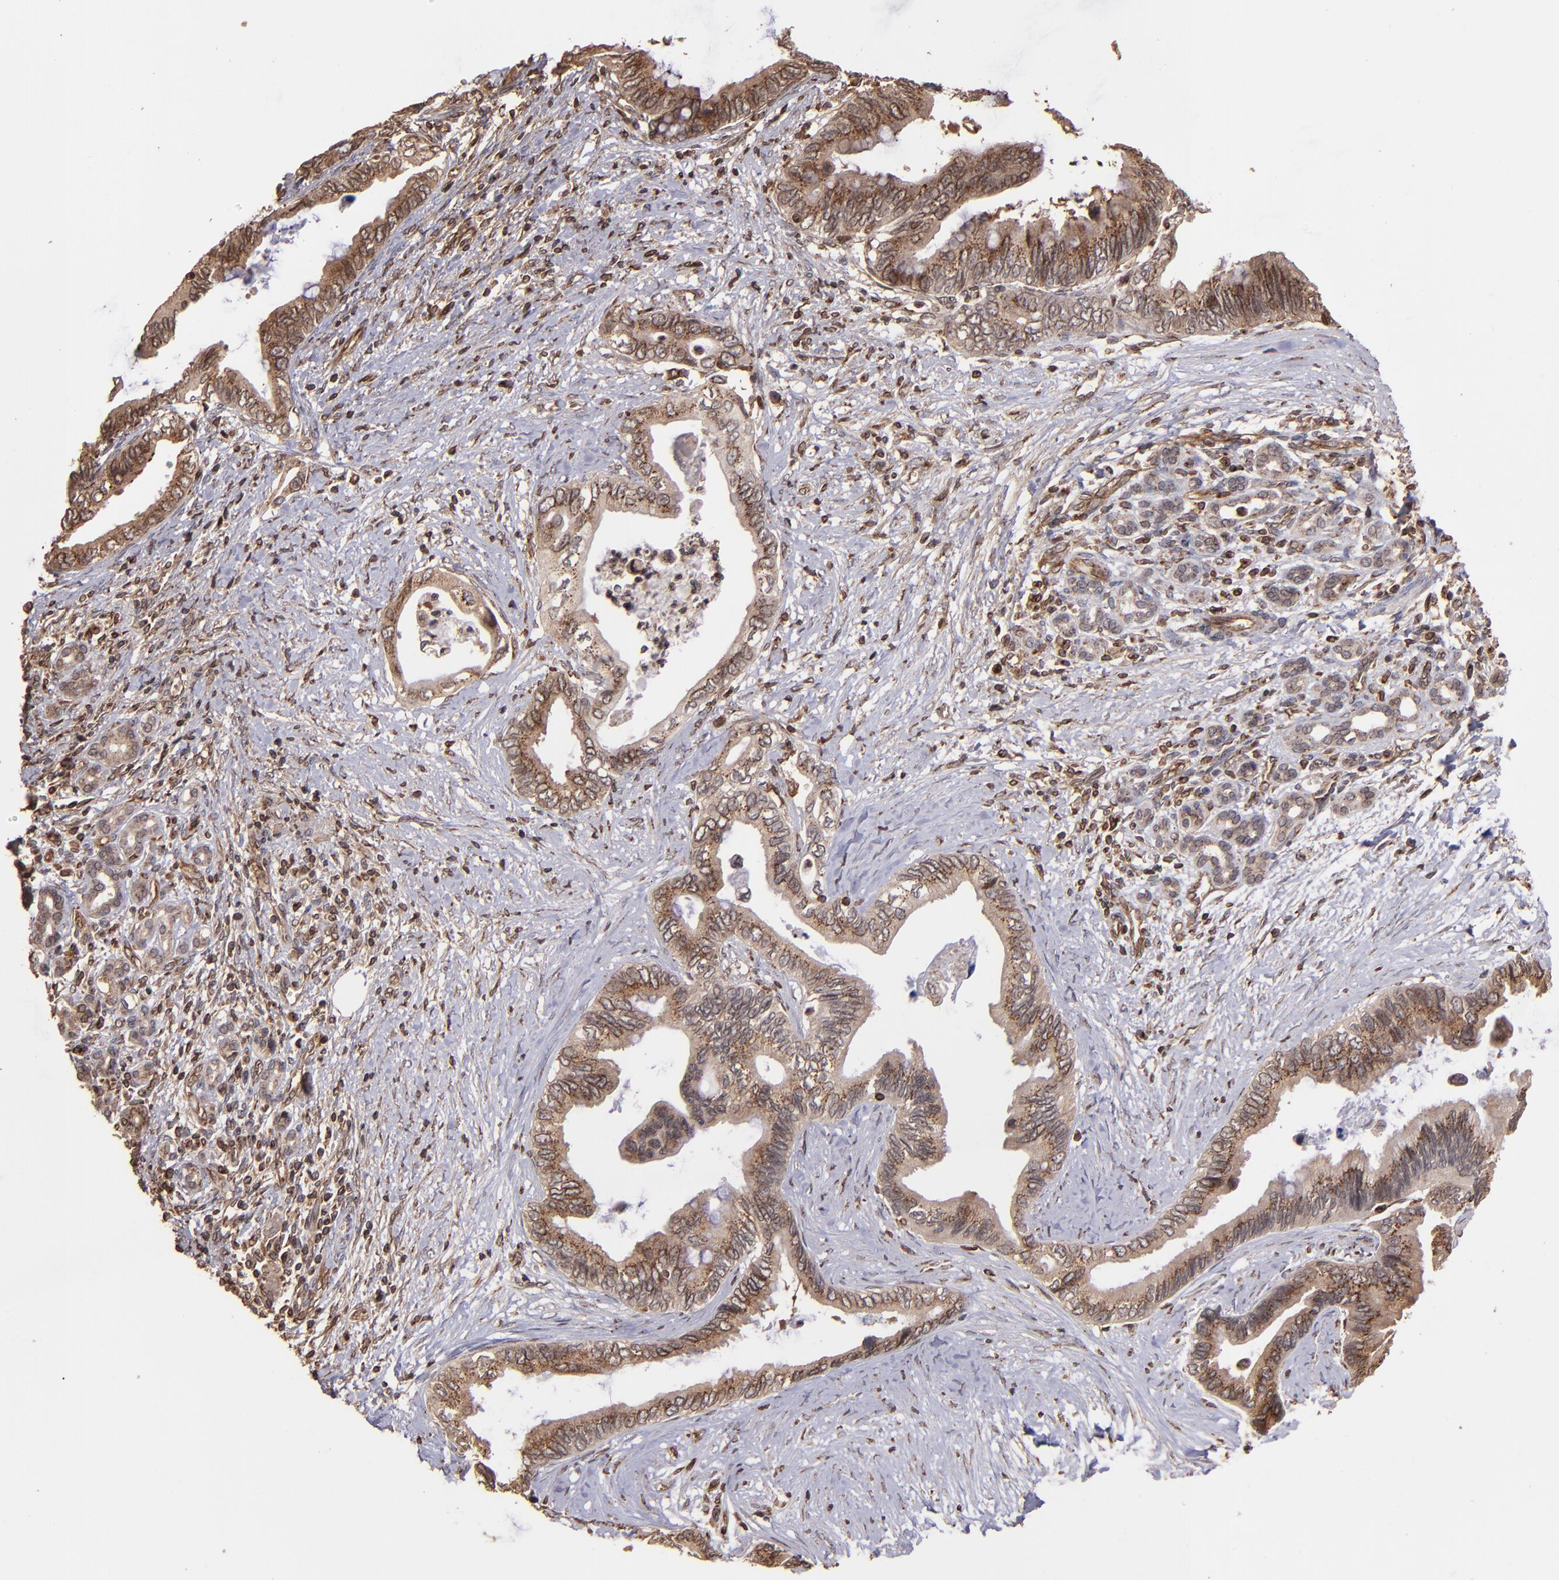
{"staining": {"intensity": "moderate", "quantity": ">75%", "location": "cytoplasmic/membranous"}, "tissue": "pancreatic cancer", "cell_type": "Tumor cells", "image_type": "cancer", "snomed": [{"axis": "morphology", "description": "Adenocarcinoma, NOS"}, {"axis": "topography", "description": "Pancreas"}], "caption": "An image of adenocarcinoma (pancreatic) stained for a protein exhibits moderate cytoplasmic/membranous brown staining in tumor cells.", "gene": "TRIP11", "patient": {"sex": "female", "age": 66}}